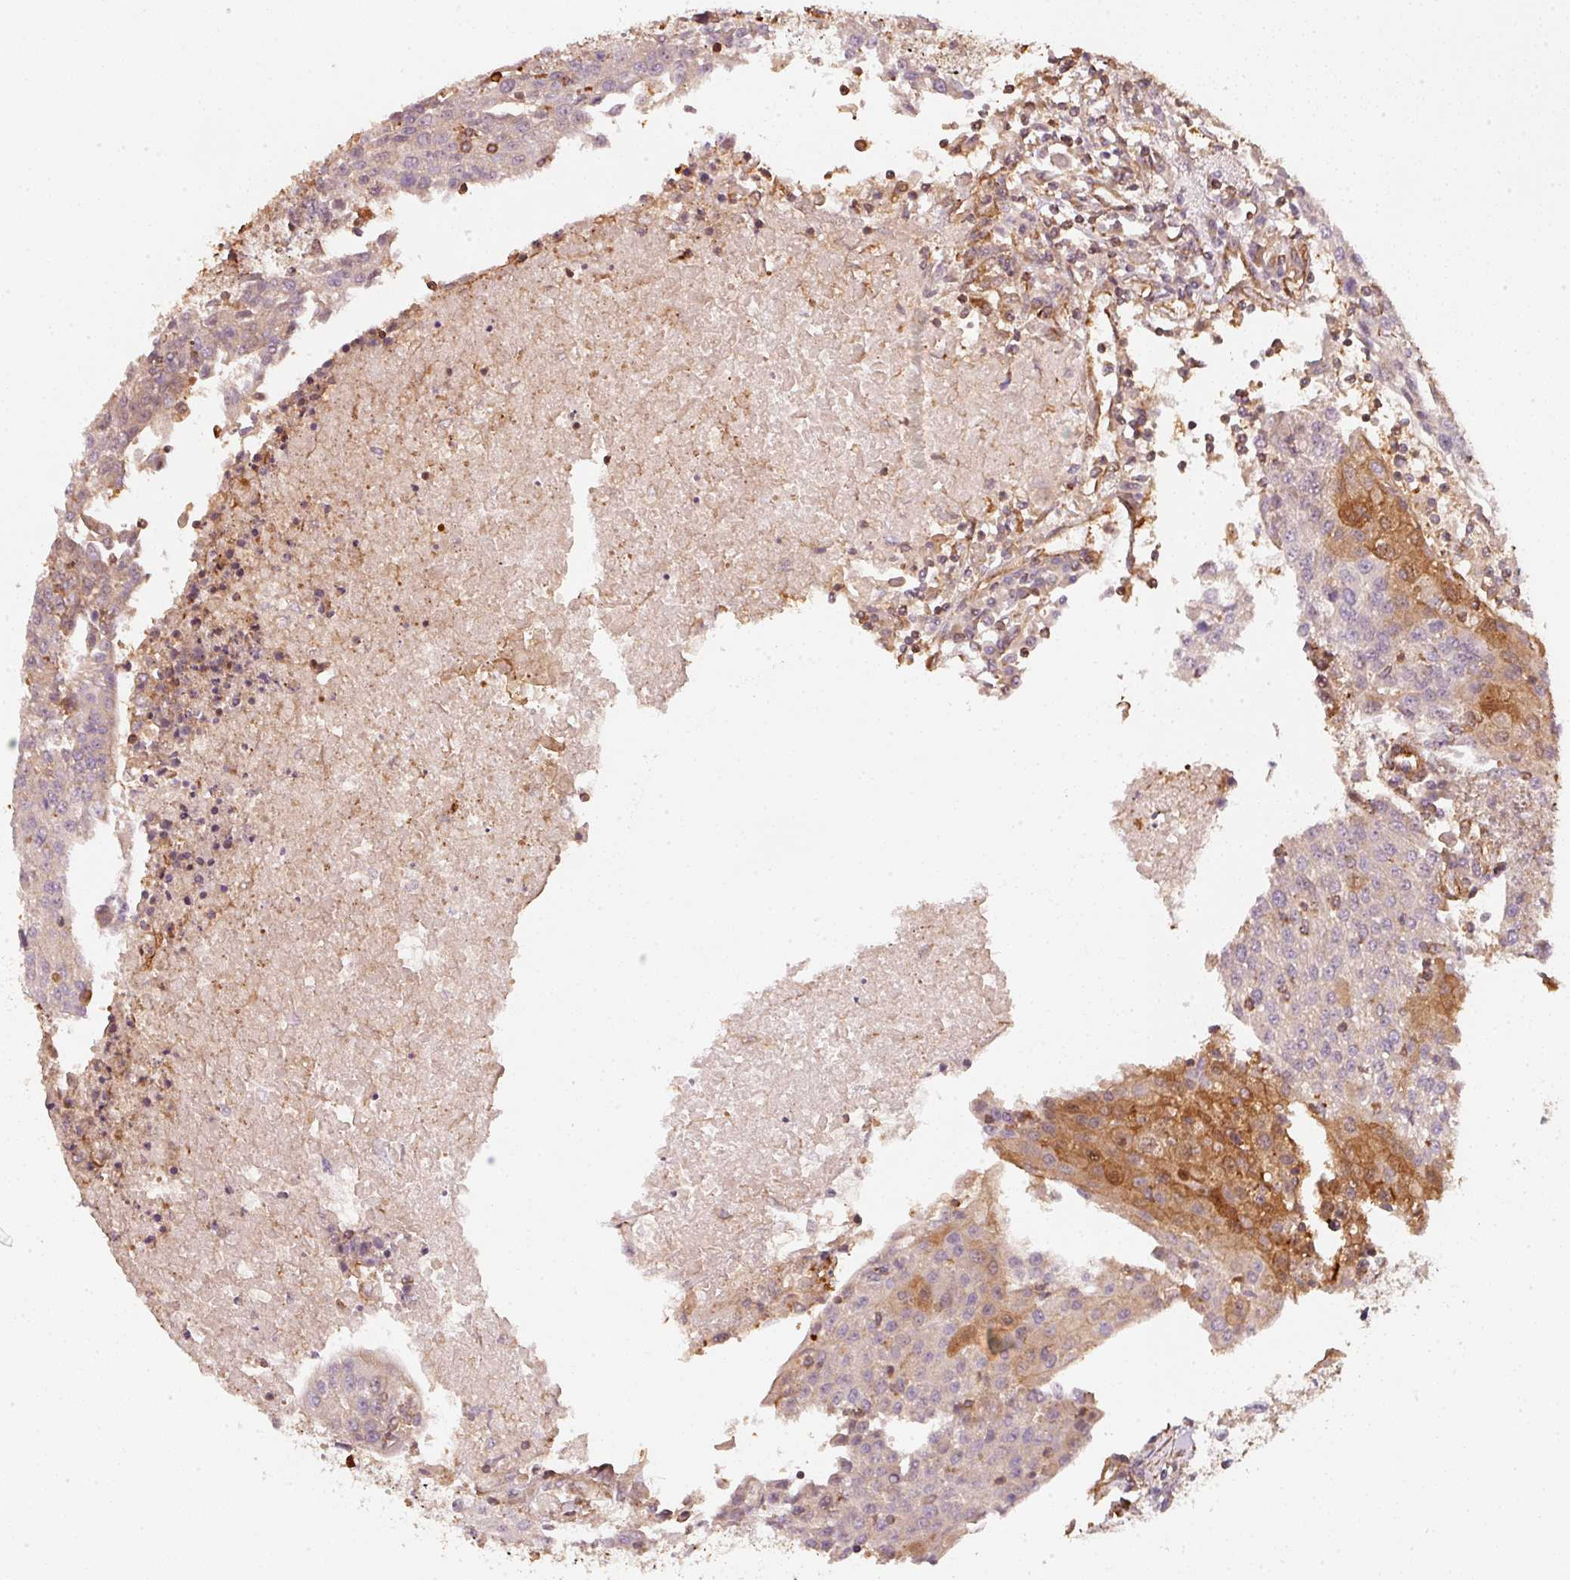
{"staining": {"intensity": "negative", "quantity": "none", "location": "none"}, "tissue": "urothelial cancer", "cell_type": "Tumor cells", "image_type": "cancer", "snomed": [{"axis": "morphology", "description": "Urothelial carcinoma, High grade"}, {"axis": "topography", "description": "Urinary bladder"}], "caption": "Photomicrograph shows no significant protein staining in tumor cells of urothelial cancer.", "gene": "CEP95", "patient": {"sex": "female", "age": 85}}